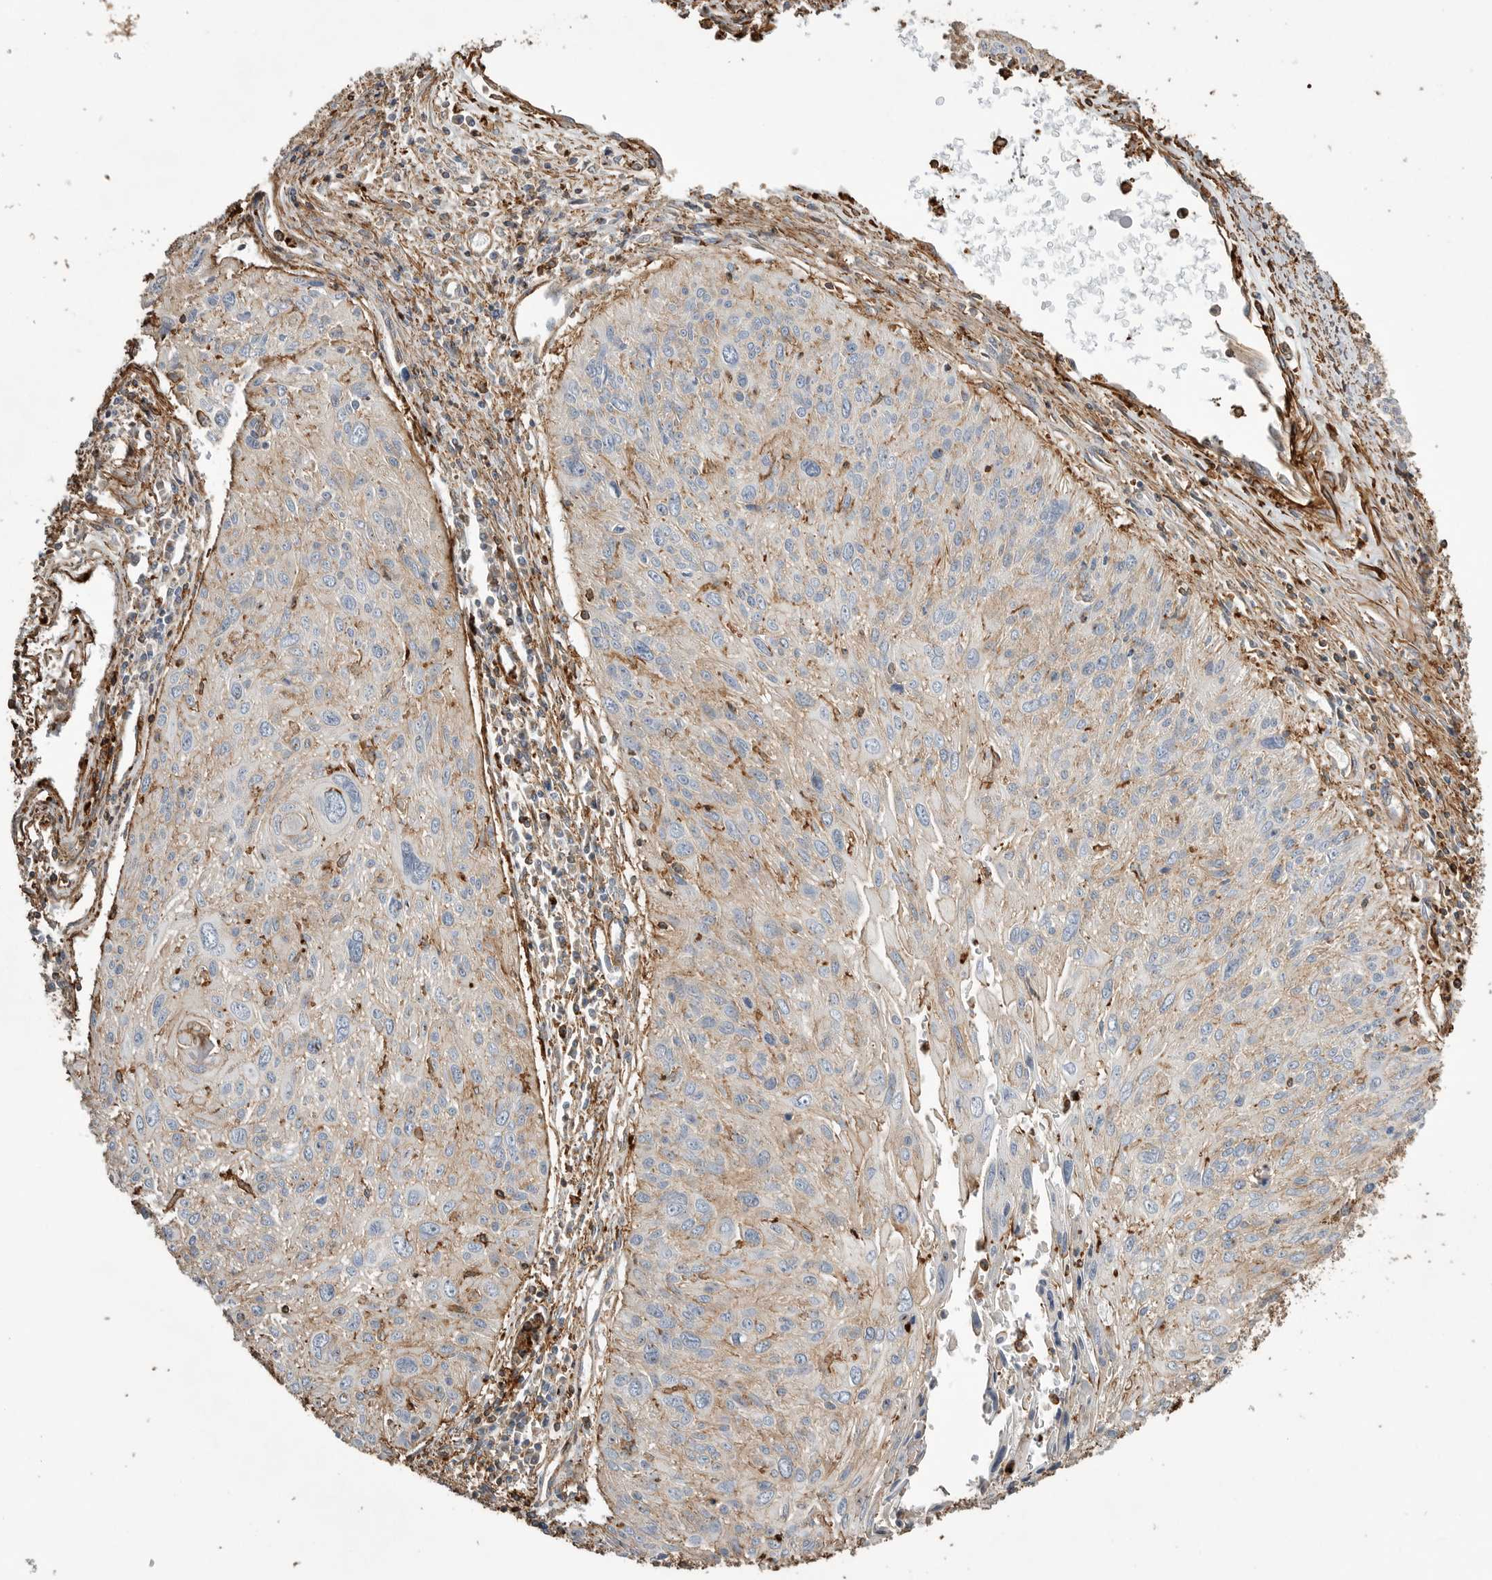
{"staining": {"intensity": "negative", "quantity": "none", "location": "none"}, "tissue": "cervical cancer", "cell_type": "Tumor cells", "image_type": "cancer", "snomed": [{"axis": "morphology", "description": "Squamous cell carcinoma, NOS"}, {"axis": "topography", "description": "Cervix"}], "caption": "IHC of human cervical squamous cell carcinoma reveals no positivity in tumor cells. The staining was performed using DAB to visualize the protein expression in brown, while the nuclei were stained in blue with hematoxylin (Magnification: 20x).", "gene": "GPER1", "patient": {"sex": "female", "age": 51}}